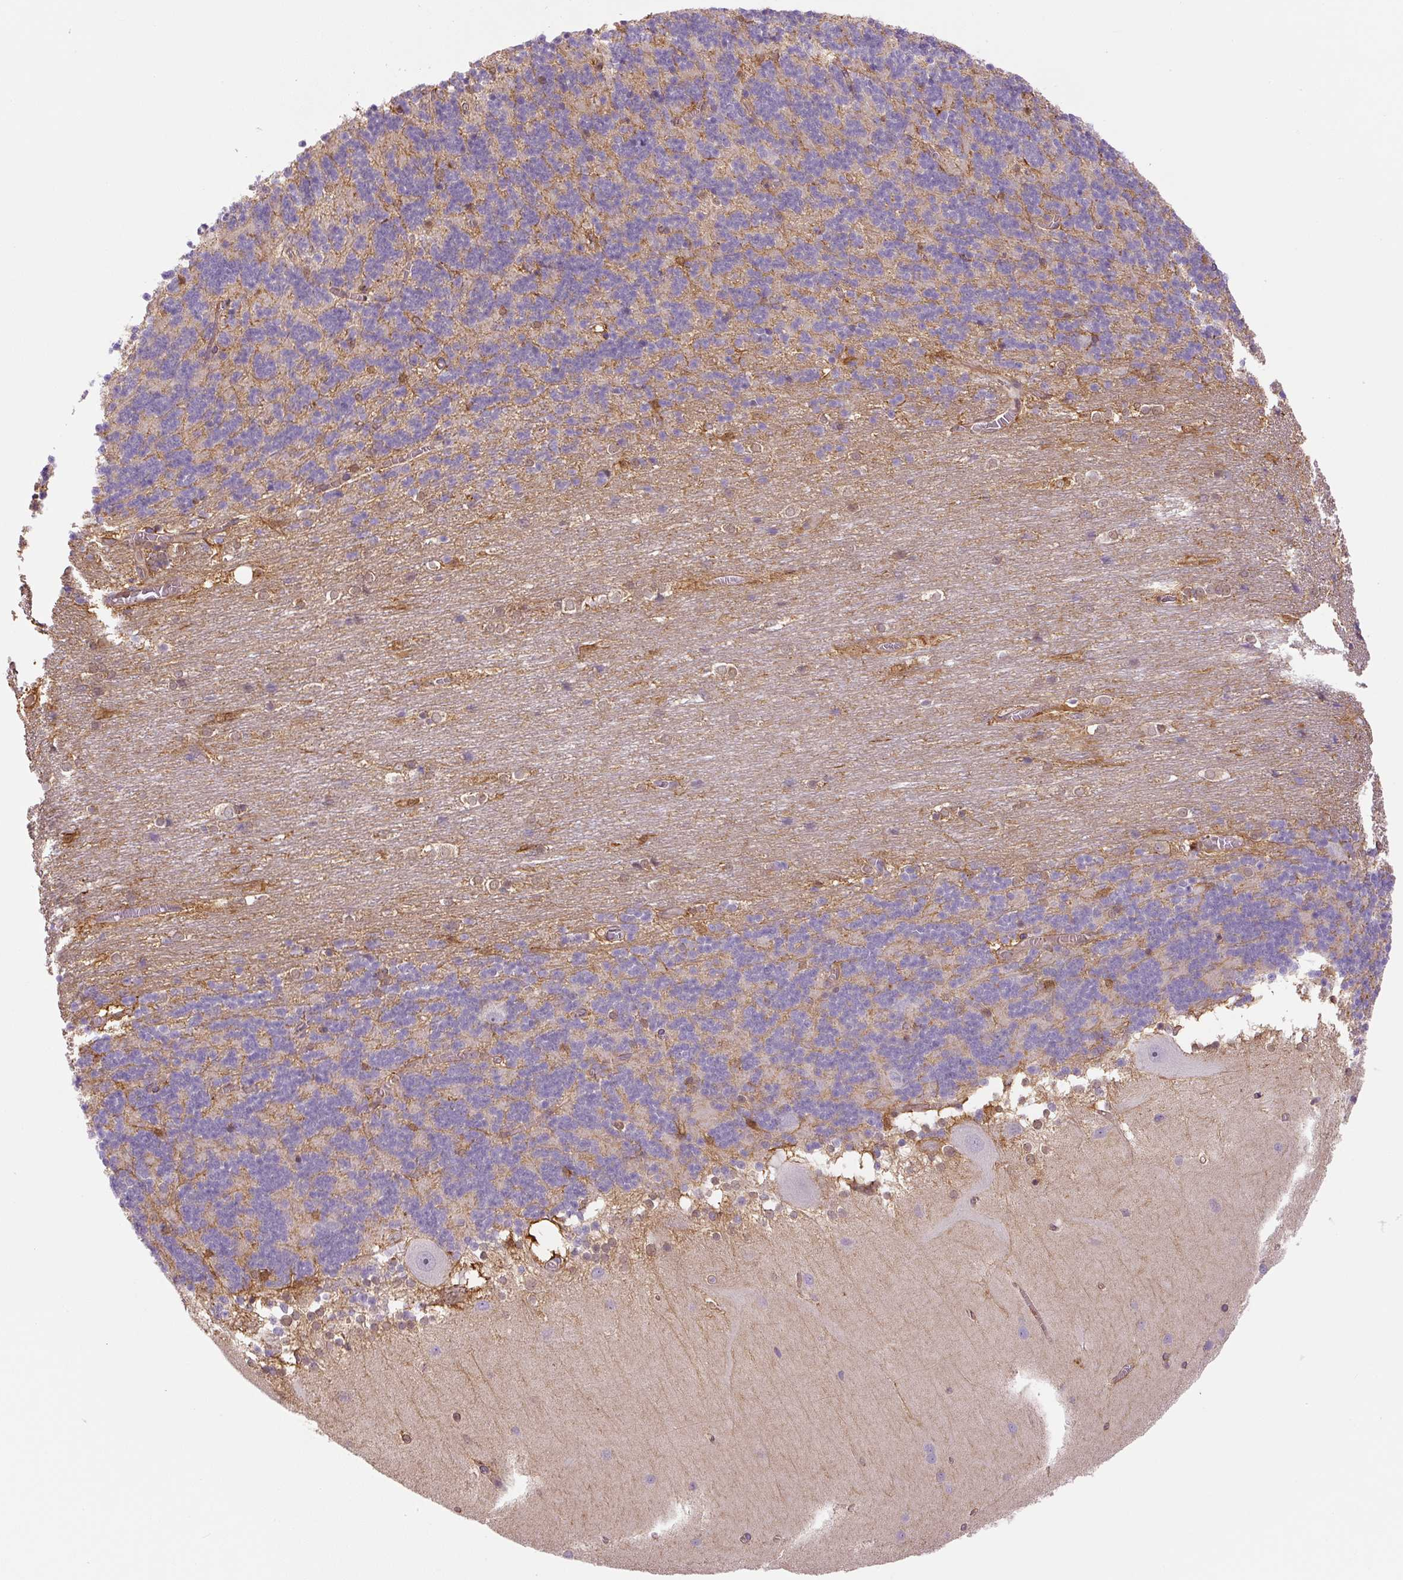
{"staining": {"intensity": "negative", "quantity": "none", "location": "none"}, "tissue": "cerebellum", "cell_type": "Cells in granular layer", "image_type": "normal", "snomed": [{"axis": "morphology", "description": "Normal tissue, NOS"}, {"axis": "topography", "description": "Cerebellum"}], "caption": "Cells in granular layer show no significant expression in benign cerebellum. (DAB immunohistochemistry visualized using brightfield microscopy, high magnification).", "gene": "SPSB2", "patient": {"sex": "female", "age": 54}}